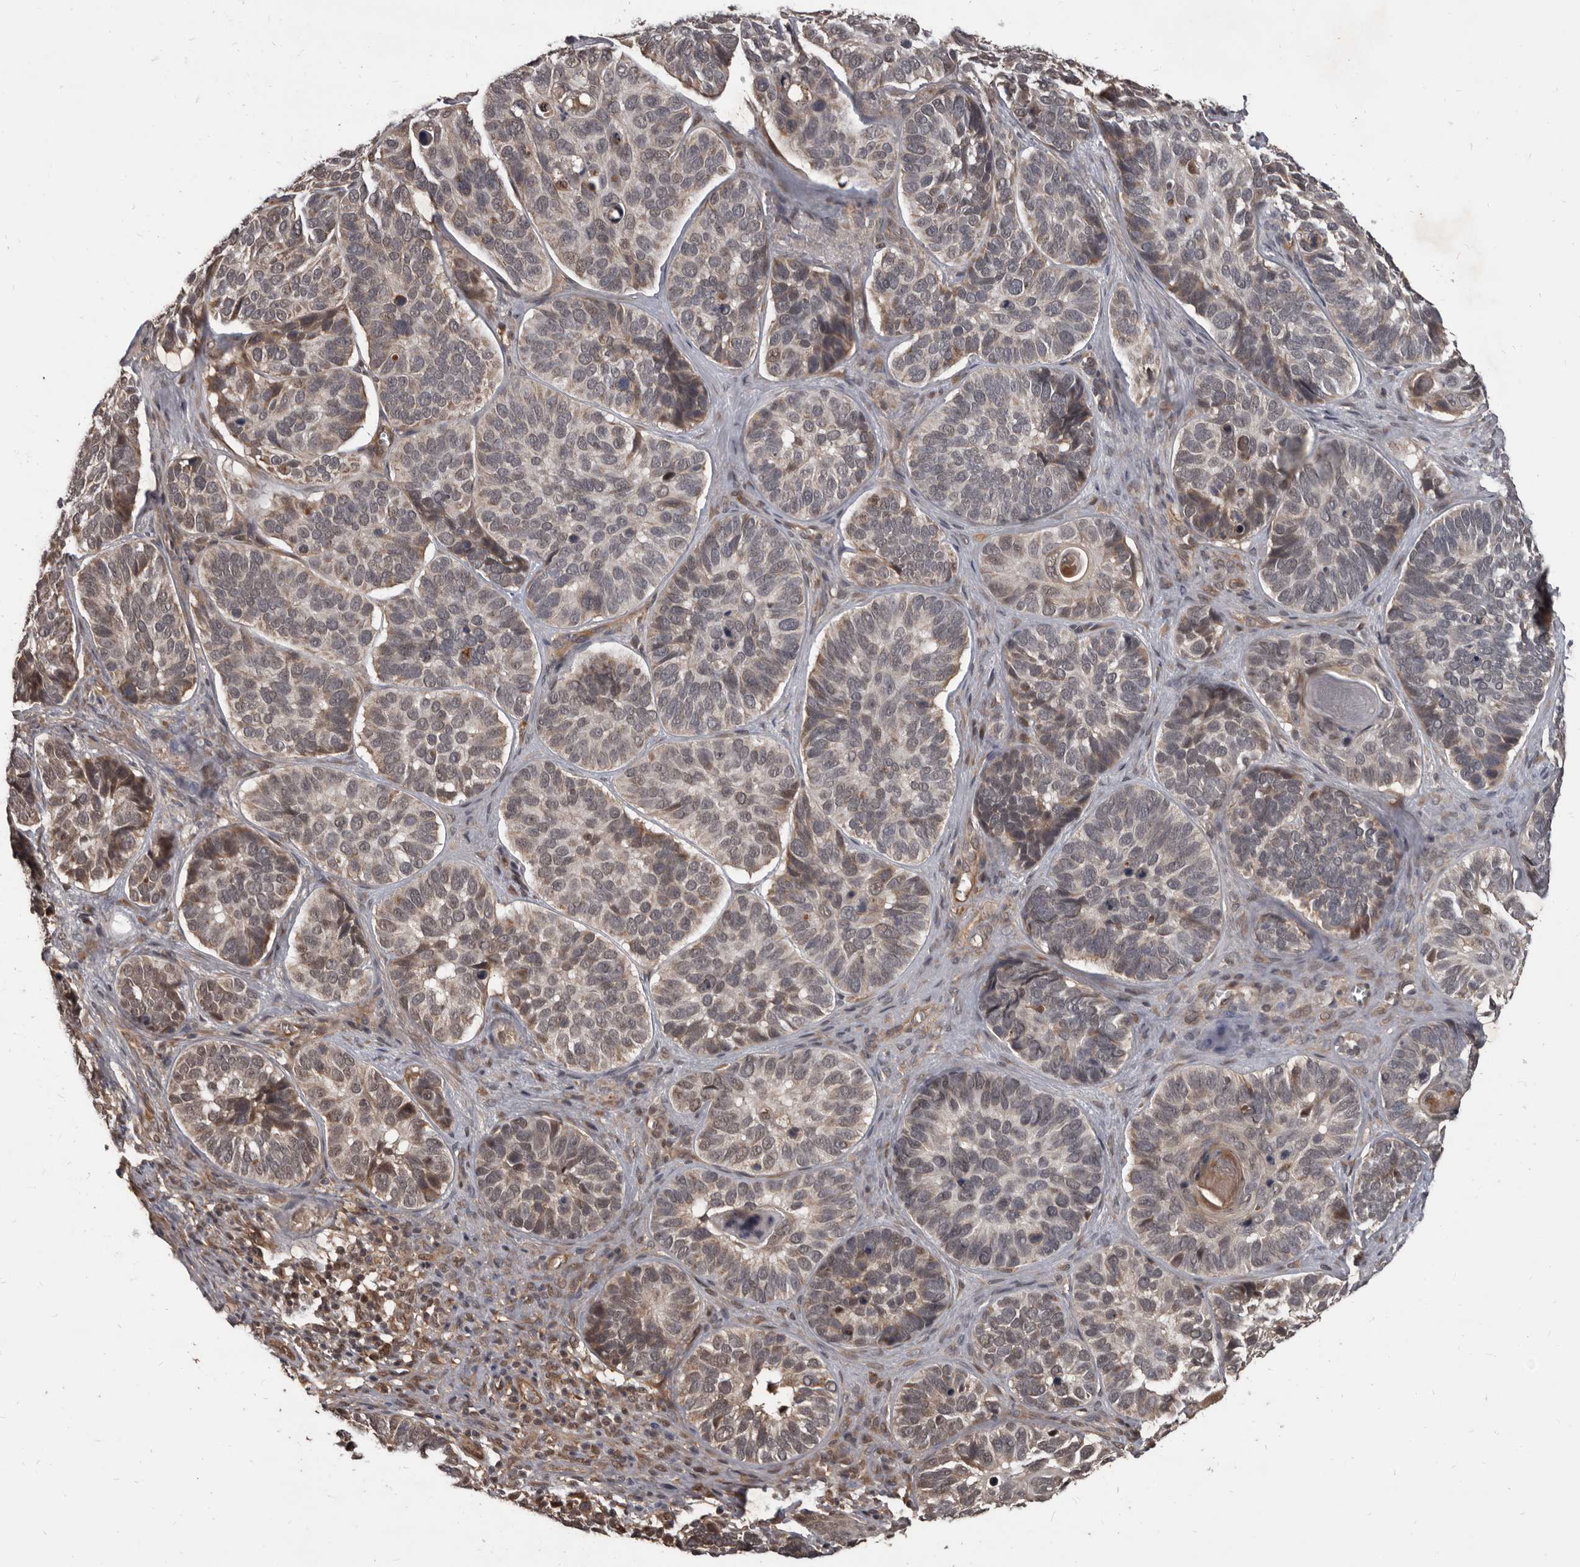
{"staining": {"intensity": "moderate", "quantity": "<25%", "location": "cytoplasmic/membranous,nuclear"}, "tissue": "skin cancer", "cell_type": "Tumor cells", "image_type": "cancer", "snomed": [{"axis": "morphology", "description": "Basal cell carcinoma"}, {"axis": "topography", "description": "Skin"}], "caption": "Moderate cytoplasmic/membranous and nuclear positivity is seen in approximately <25% of tumor cells in skin cancer.", "gene": "AHR", "patient": {"sex": "male", "age": 62}}